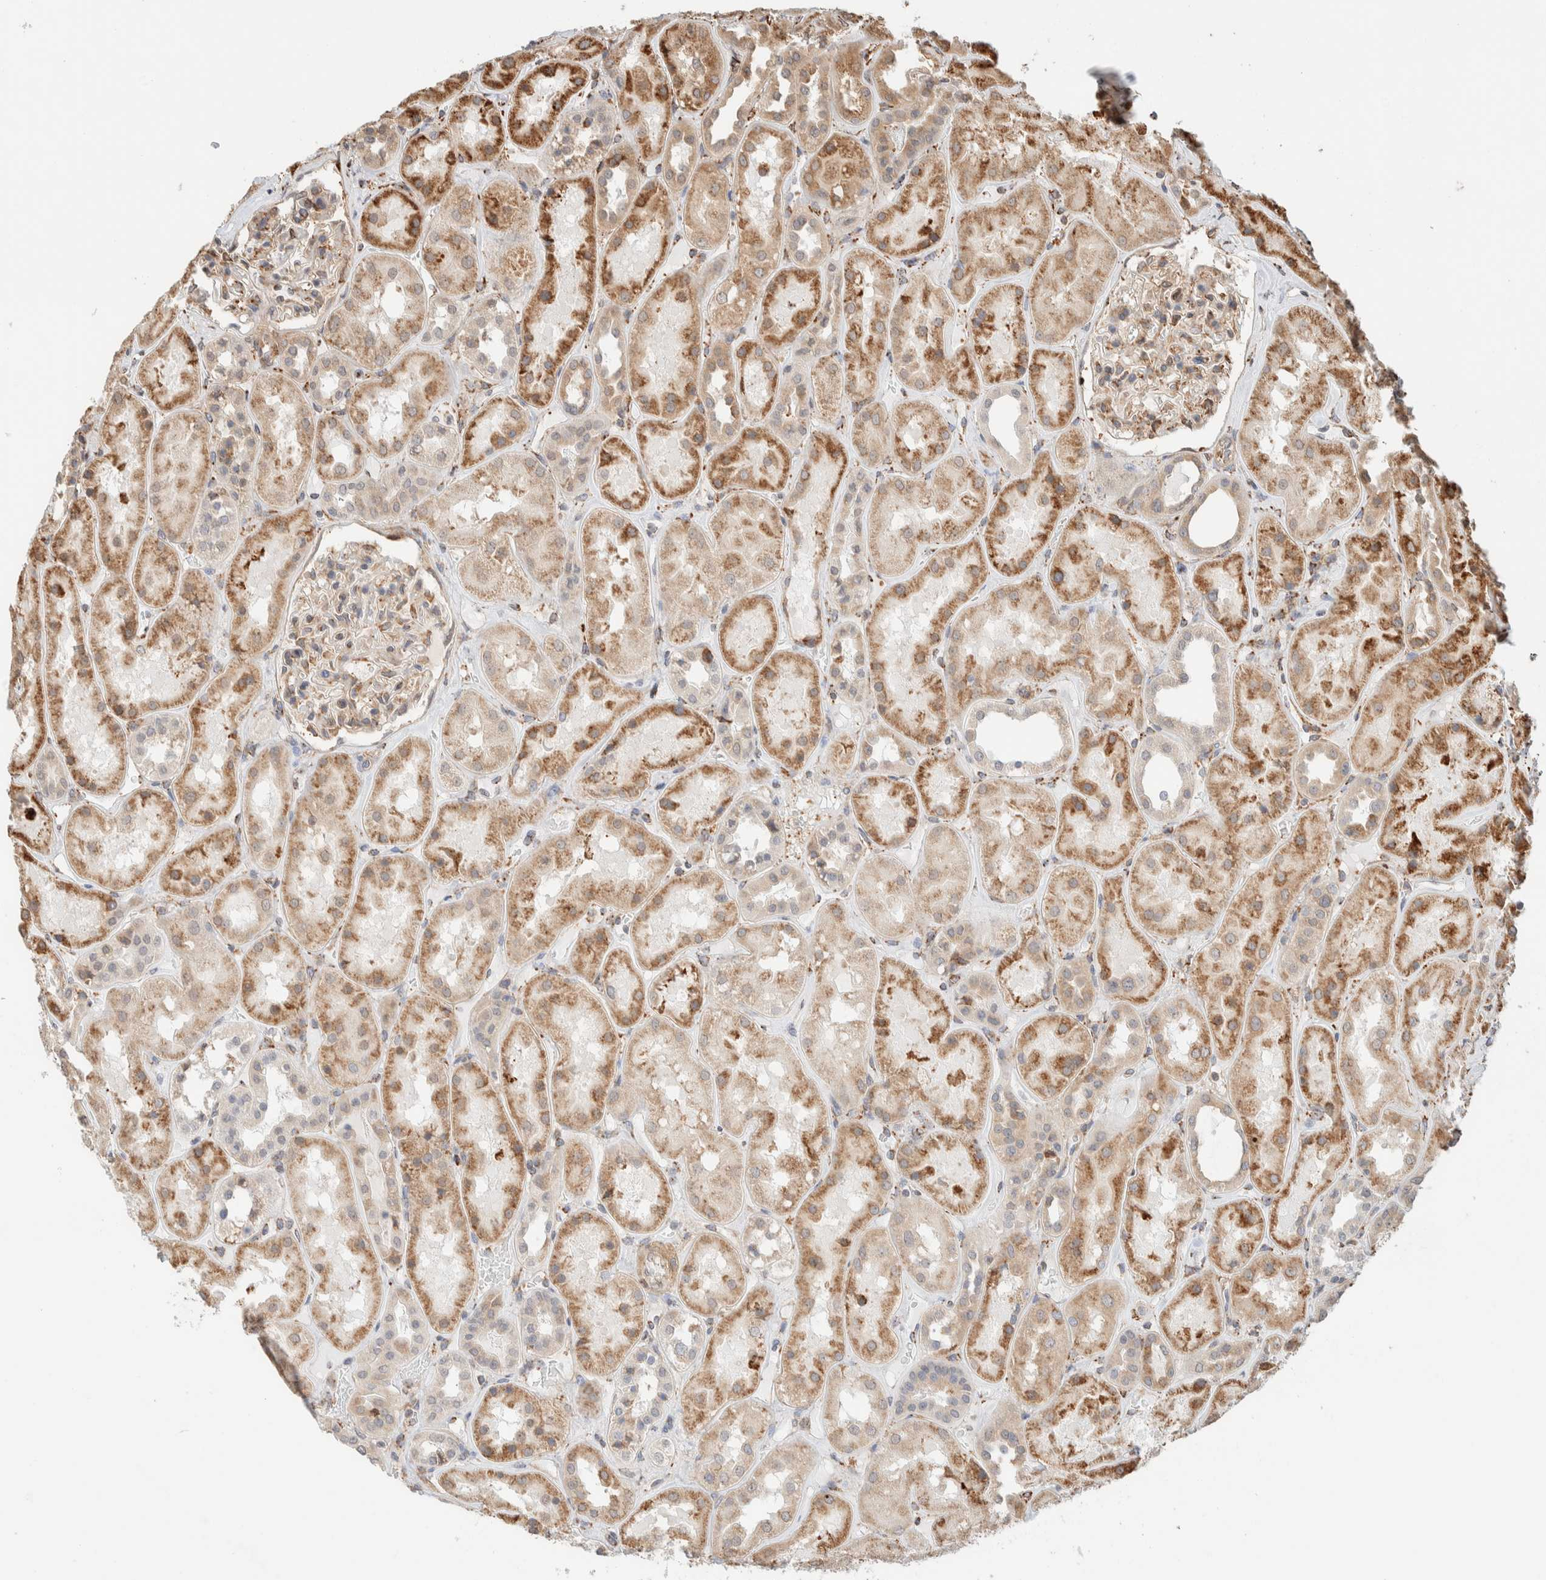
{"staining": {"intensity": "moderate", "quantity": "<25%", "location": "cytoplasmic/membranous"}, "tissue": "kidney", "cell_type": "Cells in glomeruli", "image_type": "normal", "snomed": [{"axis": "morphology", "description": "Normal tissue, NOS"}, {"axis": "topography", "description": "Kidney"}], "caption": "Immunohistochemical staining of normal human kidney reveals <25% levels of moderate cytoplasmic/membranous protein positivity in approximately <25% of cells in glomeruli. Nuclei are stained in blue.", "gene": "INTS1", "patient": {"sex": "male", "age": 70}}